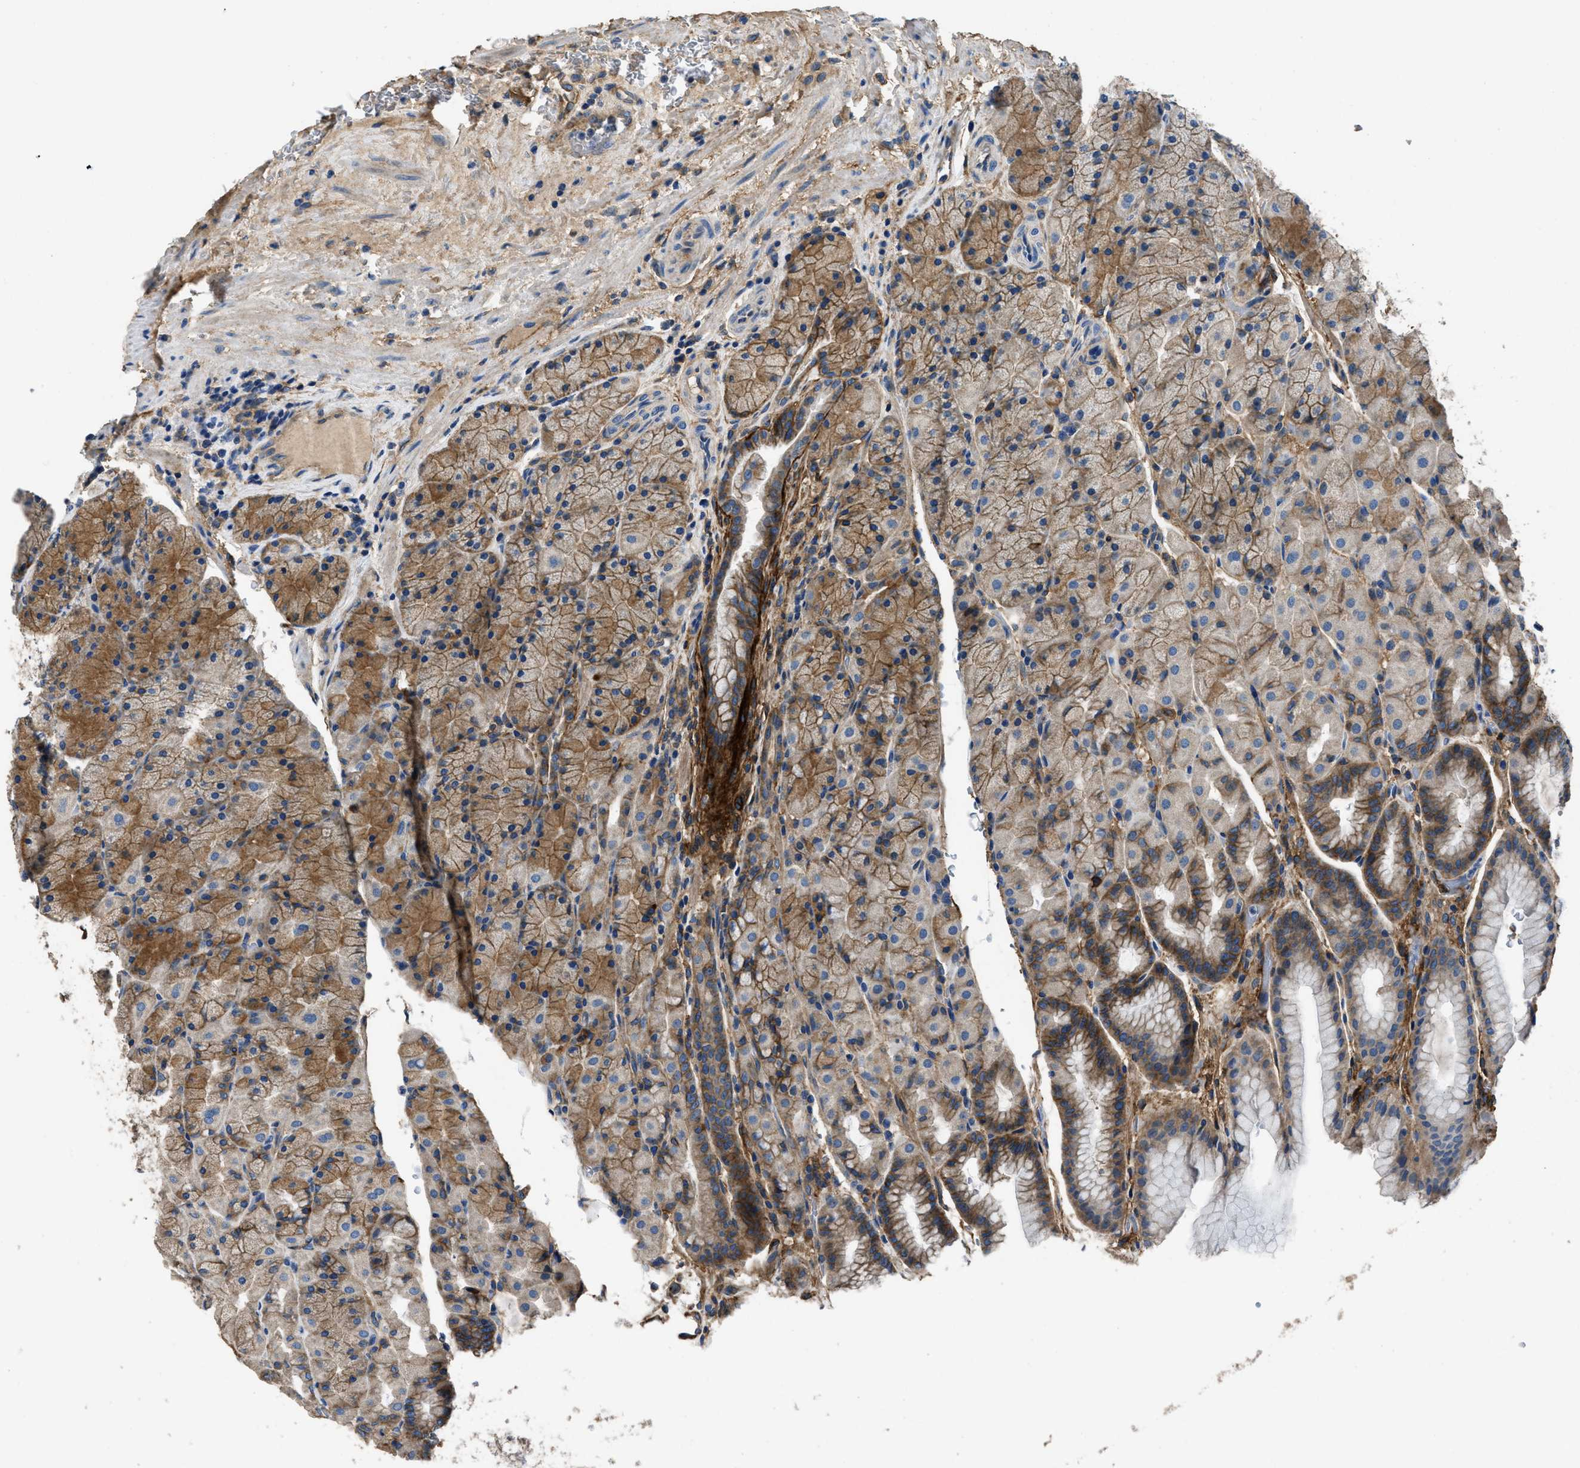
{"staining": {"intensity": "moderate", "quantity": "25%-75%", "location": "cytoplasmic/membranous"}, "tissue": "stomach", "cell_type": "Glandular cells", "image_type": "normal", "snomed": [{"axis": "morphology", "description": "Normal tissue, NOS"}, {"axis": "morphology", "description": "Carcinoid, malignant, NOS"}, {"axis": "topography", "description": "Stomach, upper"}], "caption": "Immunohistochemistry (DAB (3,3'-diaminobenzidine)) staining of normal stomach reveals moderate cytoplasmic/membranous protein expression in approximately 25%-75% of glandular cells. (DAB IHC, brown staining for protein, blue staining for nuclei).", "gene": "CD276", "patient": {"sex": "male", "age": 39}}